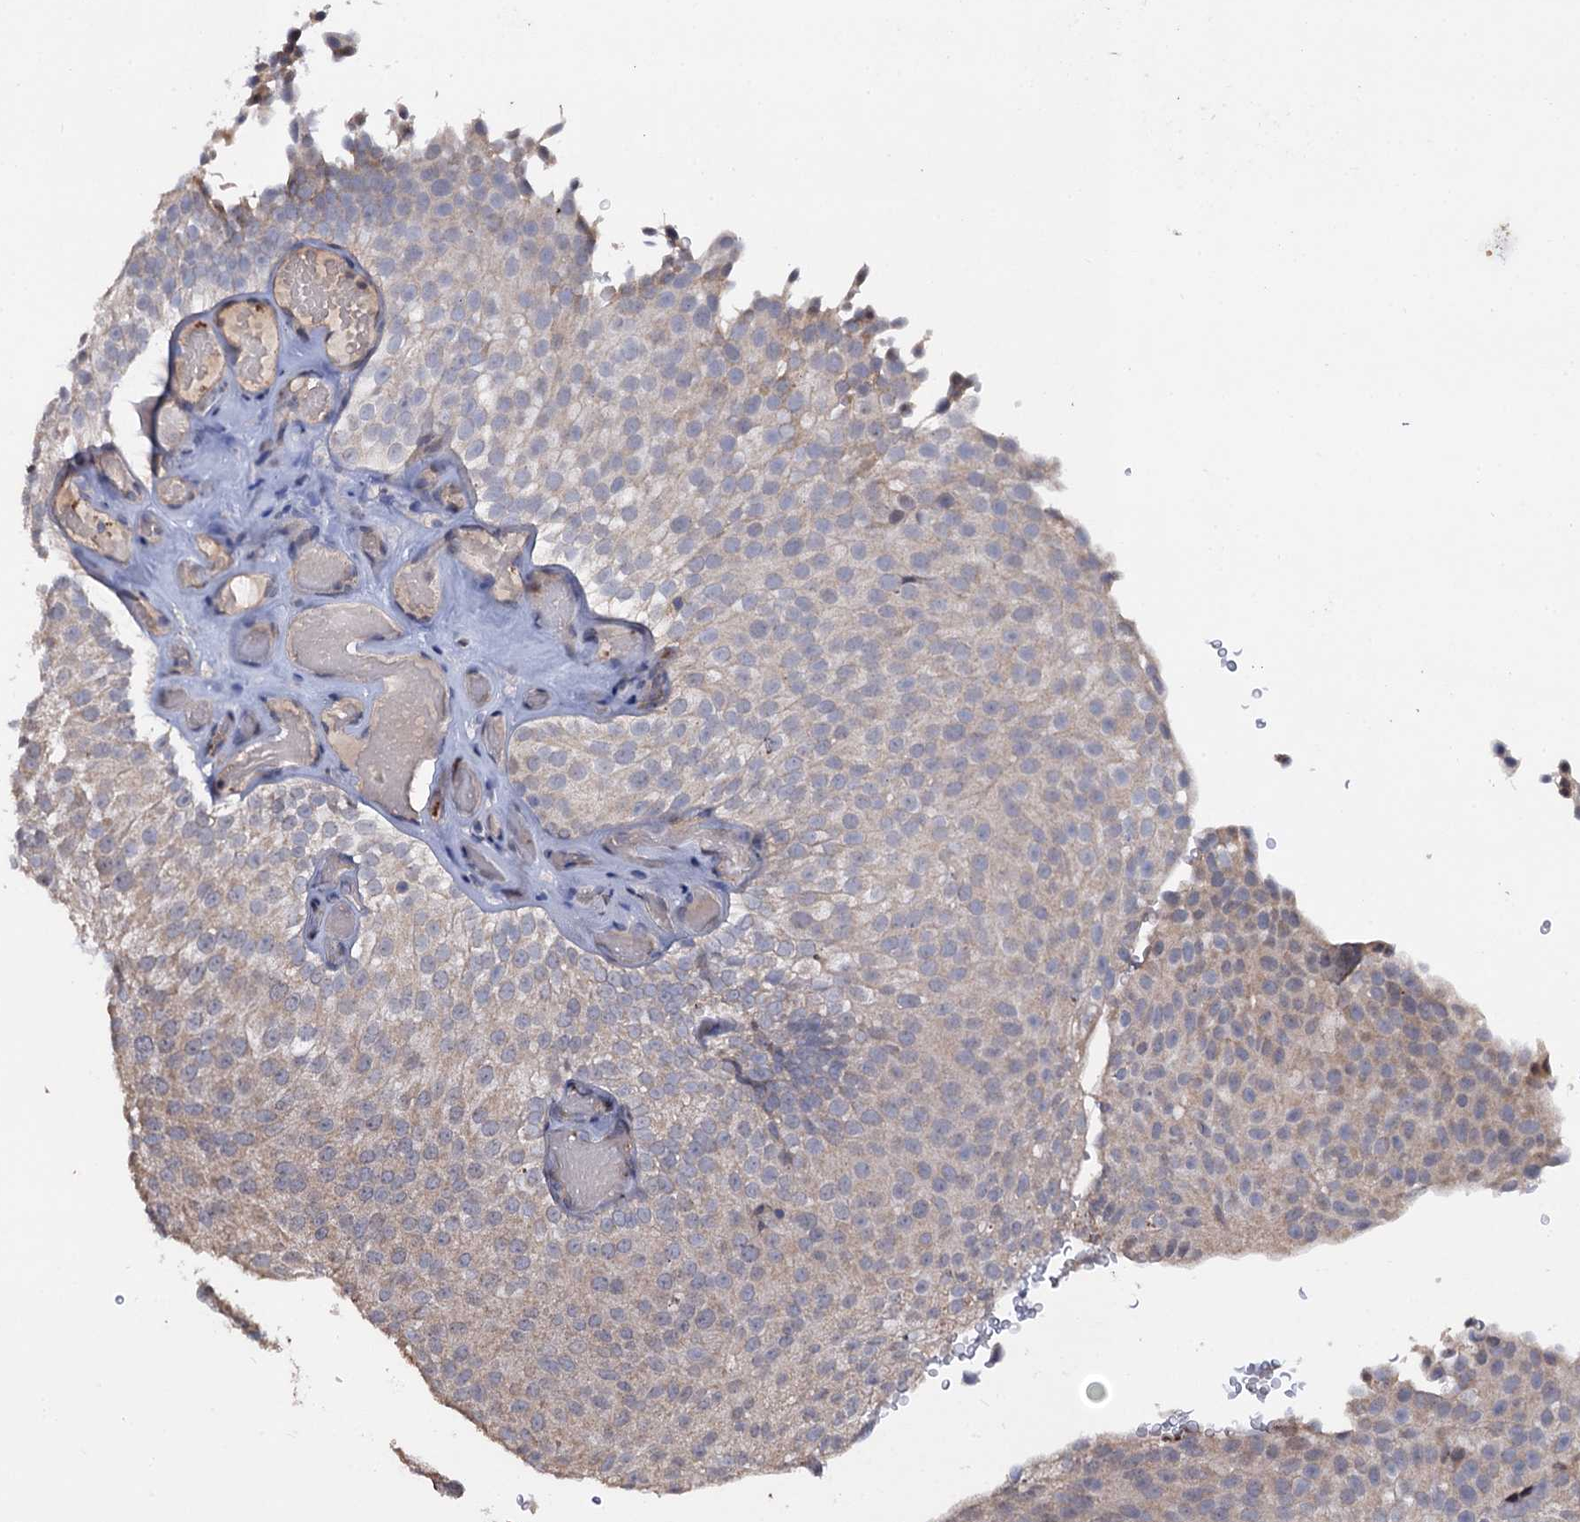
{"staining": {"intensity": "negative", "quantity": "none", "location": "none"}, "tissue": "urothelial cancer", "cell_type": "Tumor cells", "image_type": "cancer", "snomed": [{"axis": "morphology", "description": "Urothelial carcinoma, Low grade"}, {"axis": "topography", "description": "Urinary bladder"}], "caption": "High power microscopy micrograph of an immunohistochemistry image of low-grade urothelial carcinoma, revealing no significant staining in tumor cells.", "gene": "LRRC63", "patient": {"sex": "male", "age": 78}}